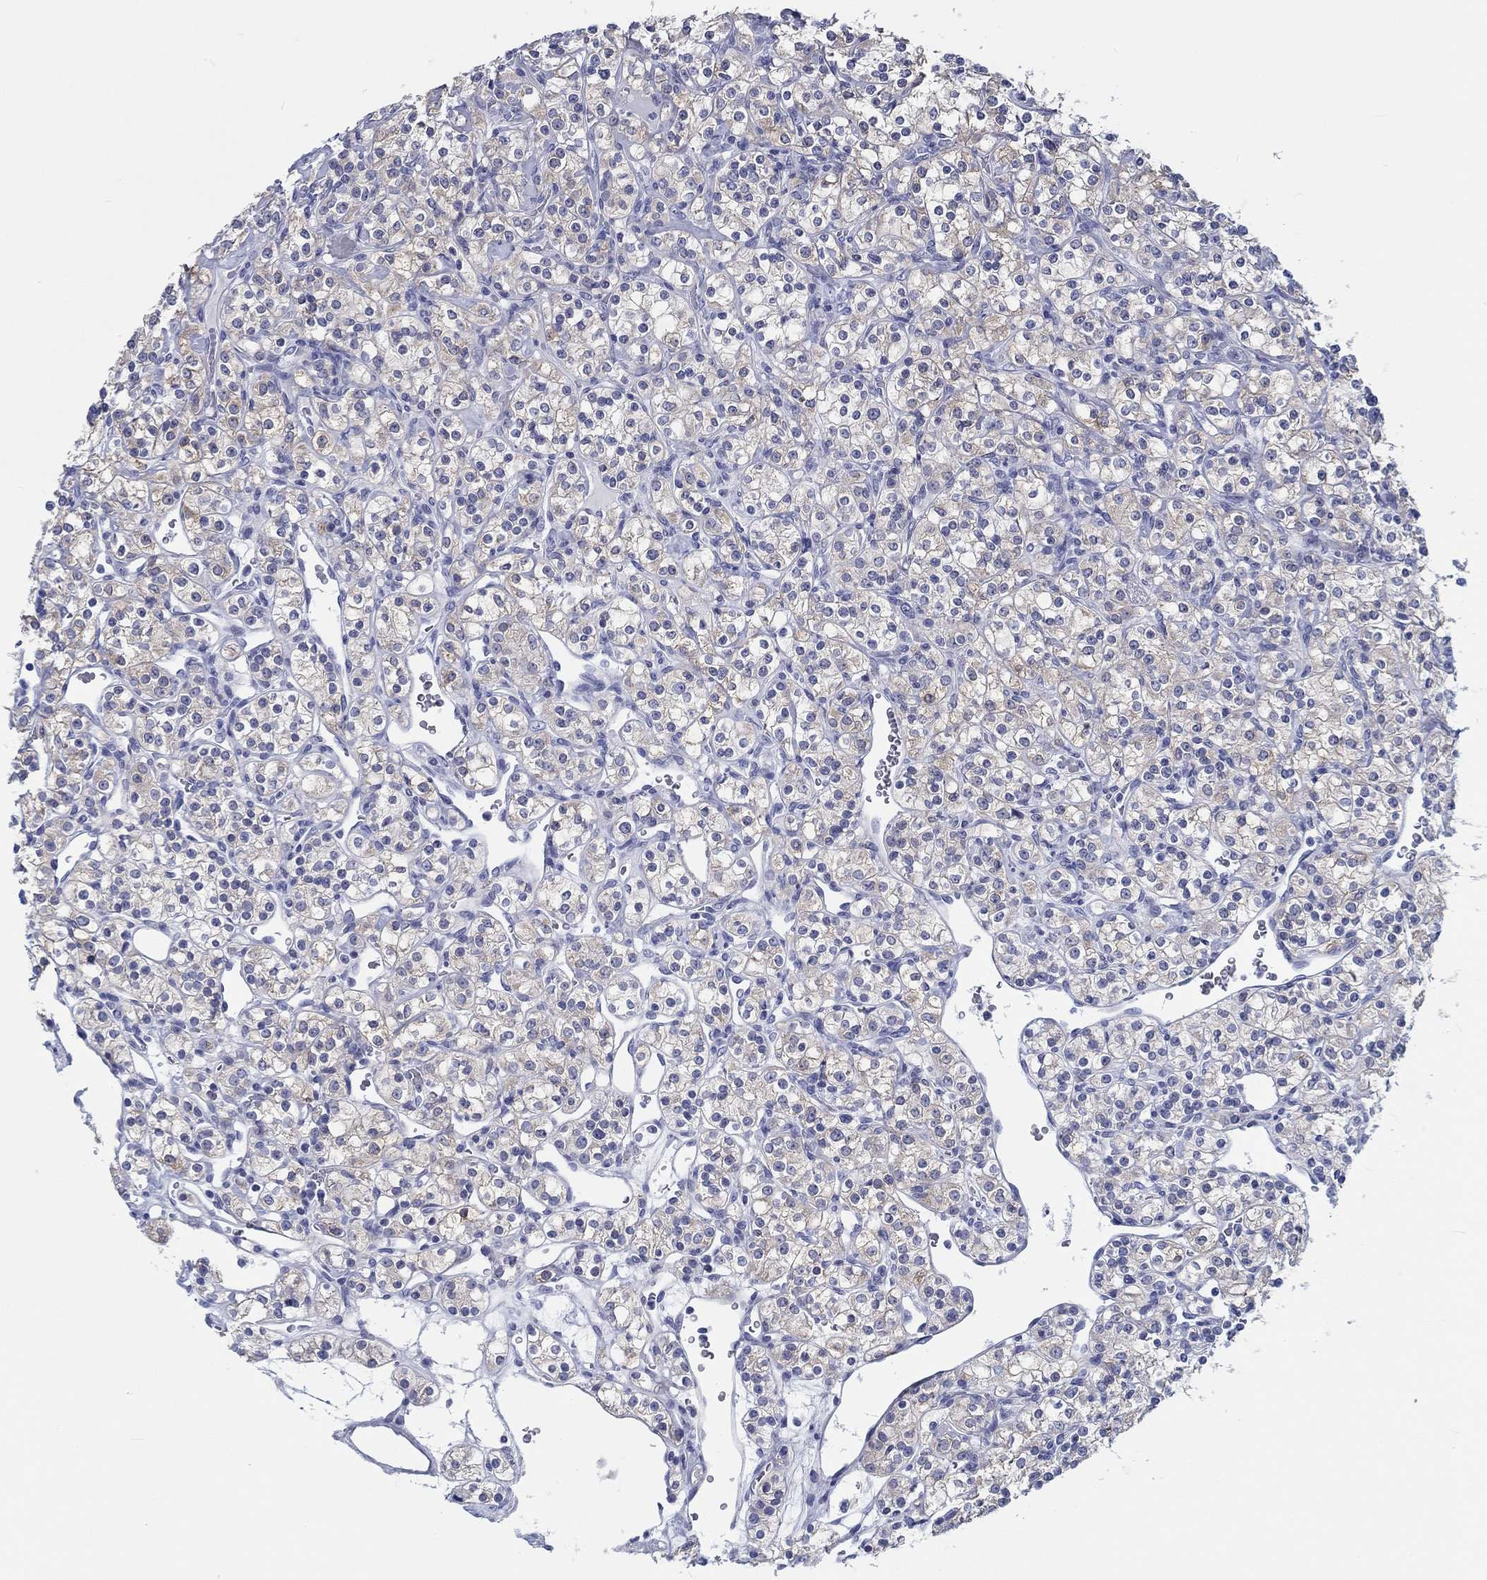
{"staining": {"intensity": "weak", "quantity": "25%-75%", "location": "cytoplasmic/membranous"}, "tissue": "renal cancer", "cell_type": "Tumor cells", "image_type": "cancer", "snomed": [{"axis": "morphology", "description": "Adenocarcinoma, NOS"}, {"axis": "topography", "description": "Kidney"}], "caption": "Tumor cells exhibit low levels of weak cytoplasmic/membranous expression in approximately 25%-75% of cells in adenocarcinoma (renal). (DAB = brown stain, brightfield microscopy at high magnification).", "gene": "H1-1", "patient": {"sex": "male", "age": 77}}